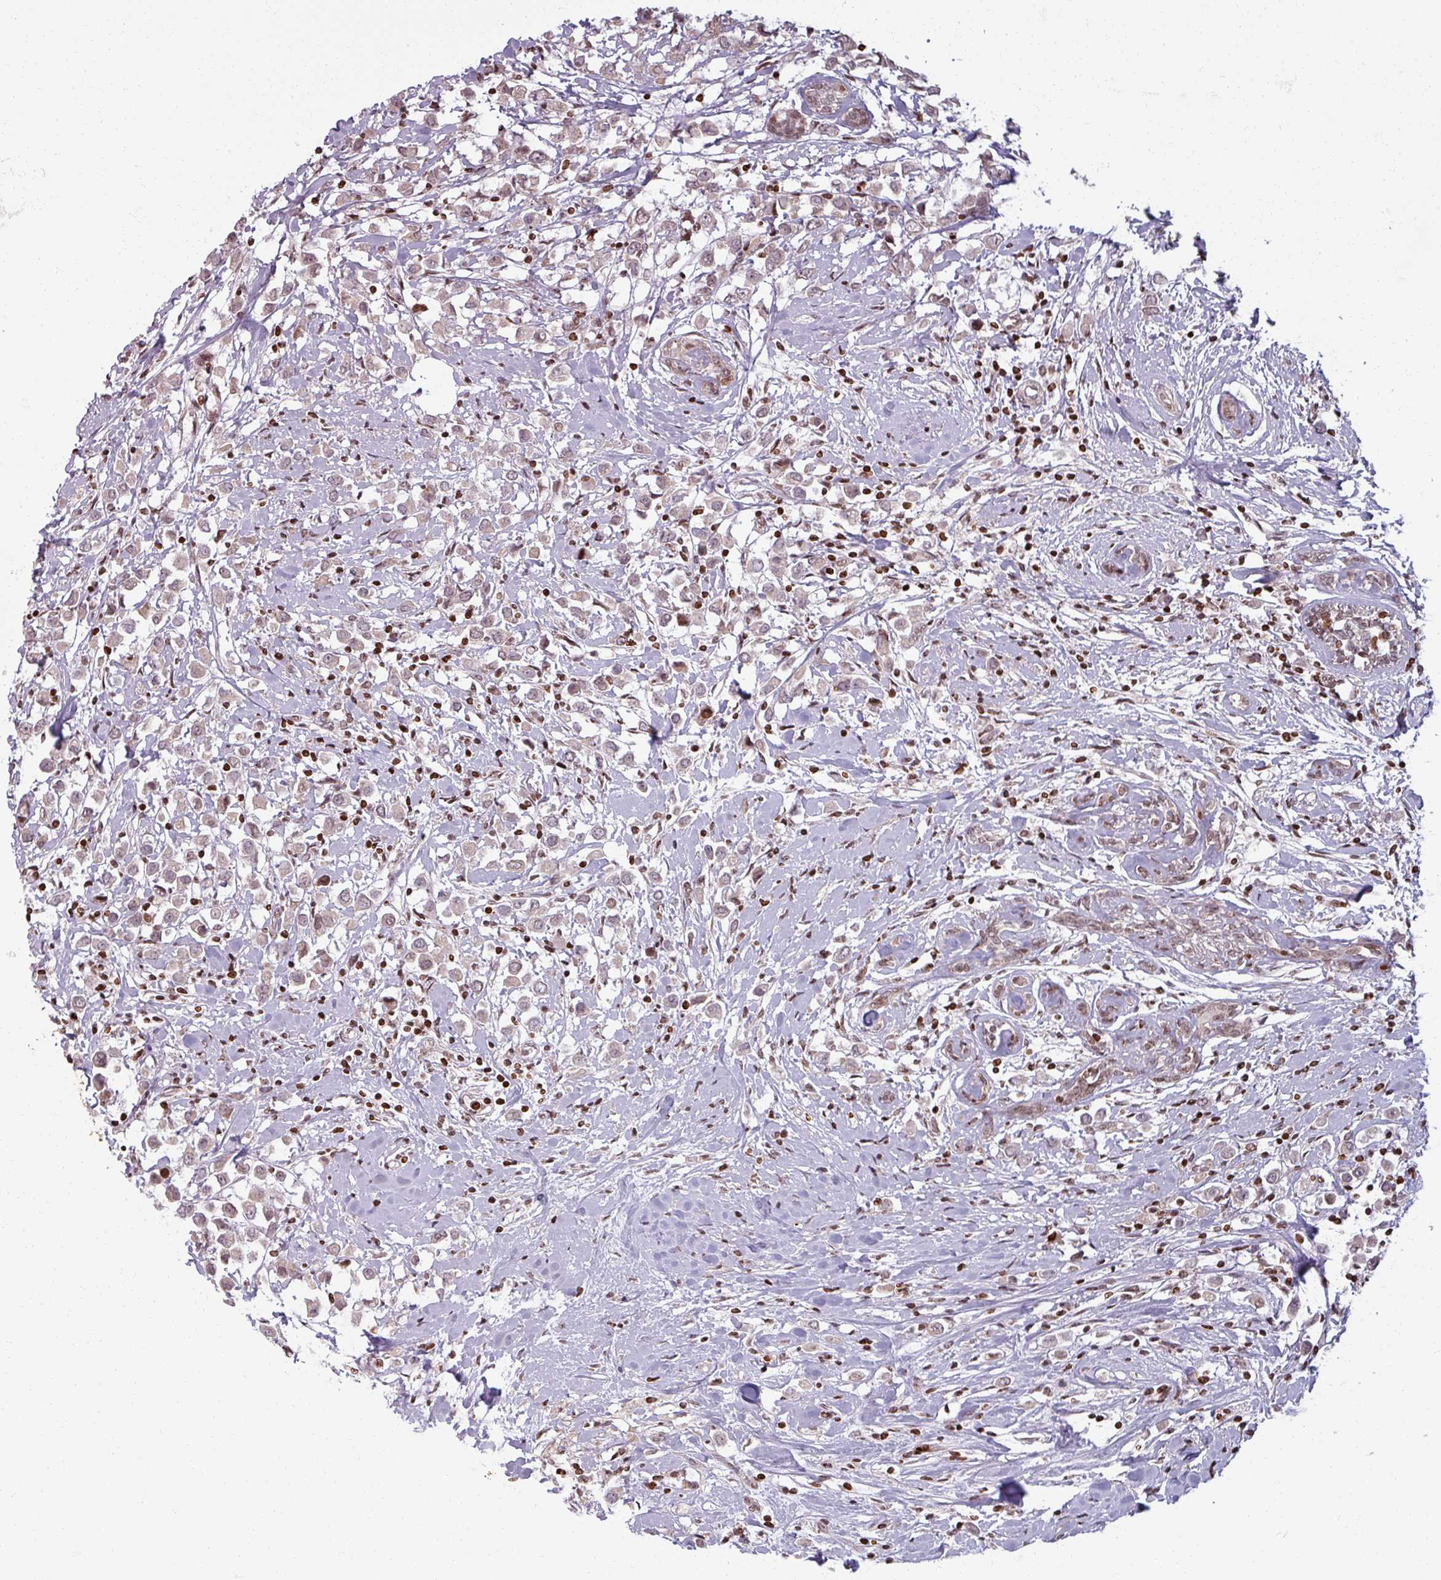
{"staining": {"intensity": "weak", "quantity": ">75%", "location": "nuclear"}, "tissue": "breast cancer", "cell_type": "Tumor cells", "image_type": "cancer", "snomed": [{"axis": "morphology", "description": "Duct carcinoma"}, {"axis": "topography", "description": "Breast"}], "caption": "Immunohistochemical staining of infiltrating ductal carcinoma (breast) demonstrates weak nuclear protein staining in about >75% of tumor cells.", "gene": "NCOR1", "patient": {"sex": "female", "age": 87}}